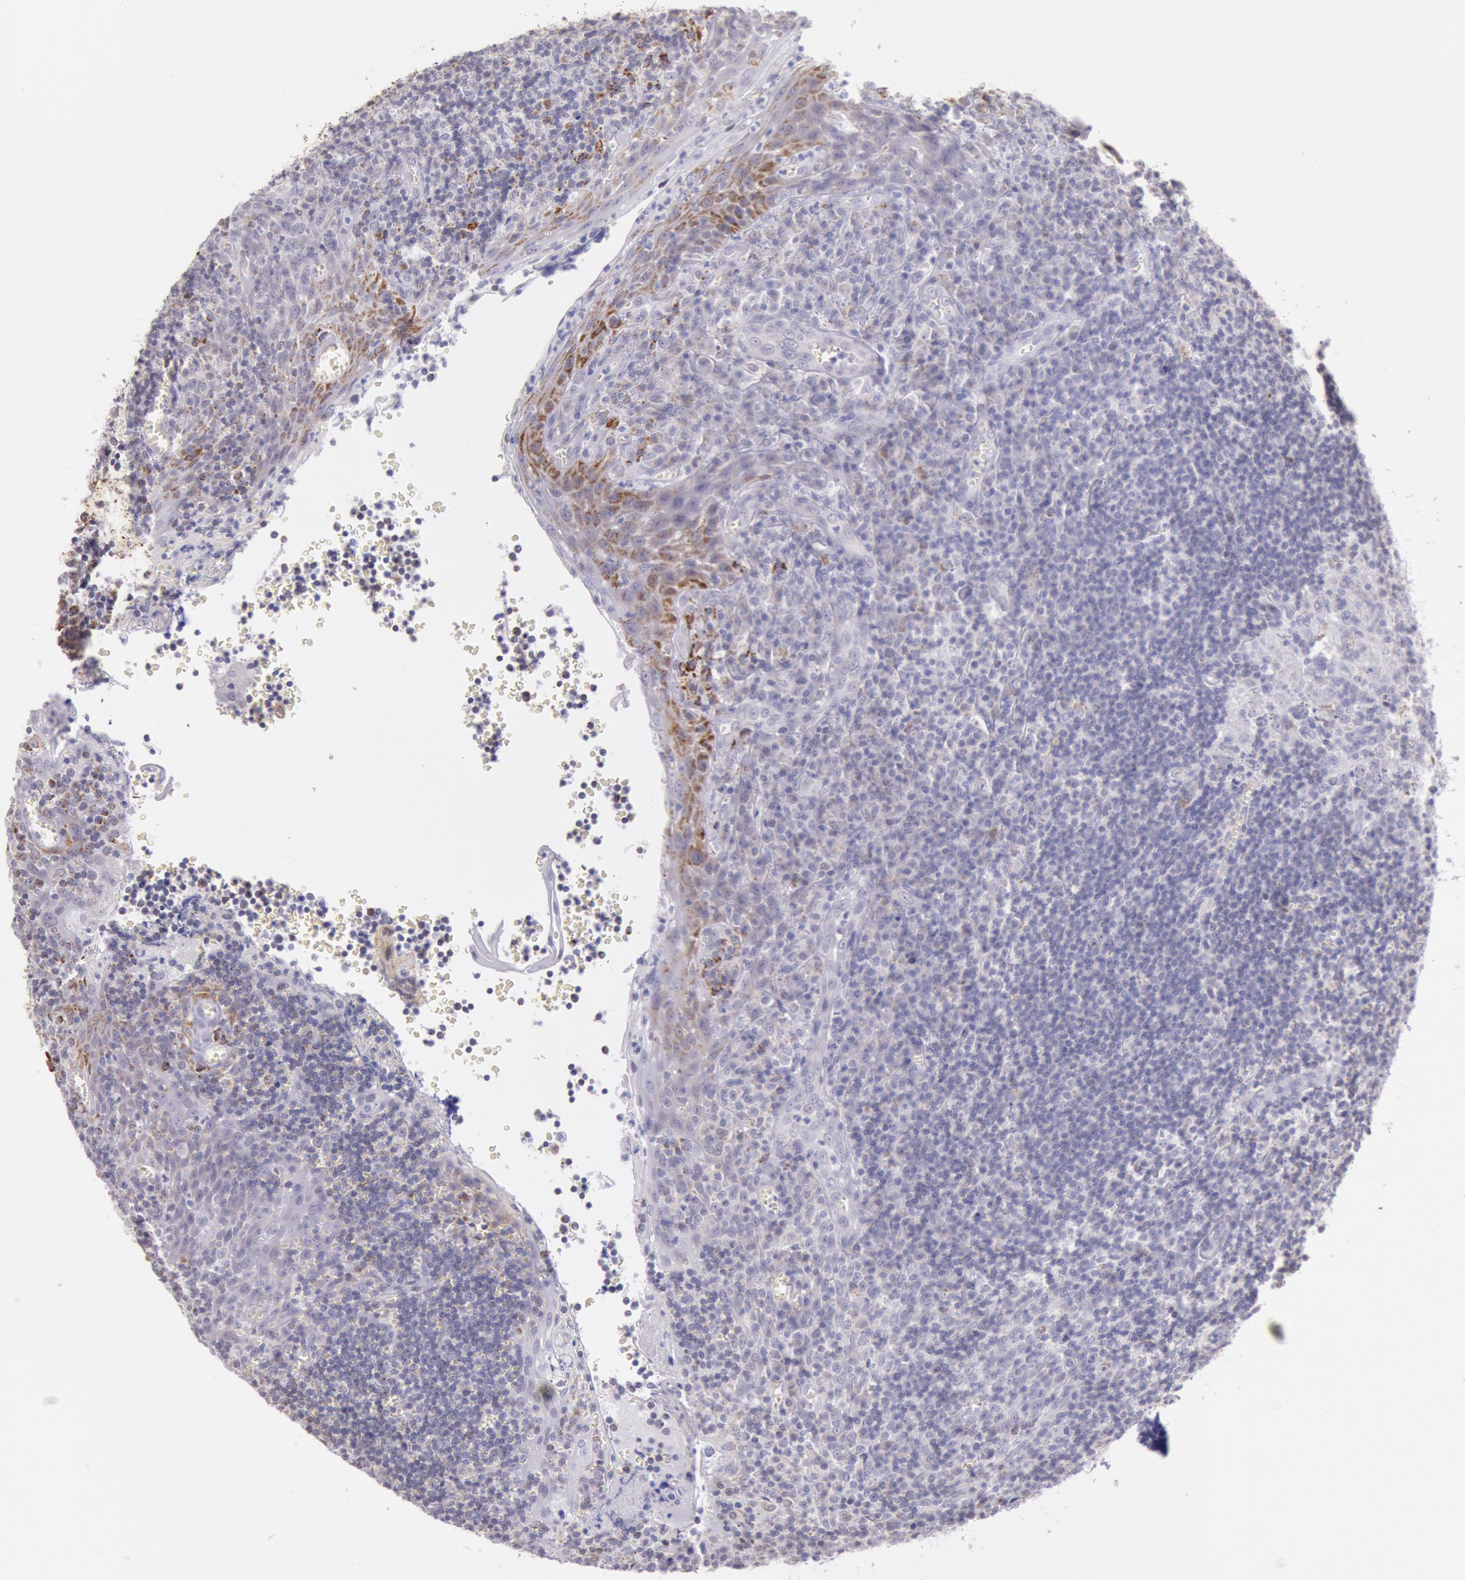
{"staining": {"intensity": "weak", "quantity": "25%-75%", "location": "cytoplasmic/membranous"}, "tissue": "tonsil", "cell_type": "Germinal center cells", "image_type": "normal", "snomed": [{"axis": "morphology", "description": "Normal tissue, NOS"}, {"axis": "topography", "description": "Tonsil"}], "caption": "Immunohistochemistry histopathology image of normal human tonsil stained for a protein (brown), which demonstrates low levels of weak cytoplasmic/membranous positivity in about 25%-75% of germinal center cells.", "gene": "FRMD6", "patient": {"sex": "male", "age": 20}}